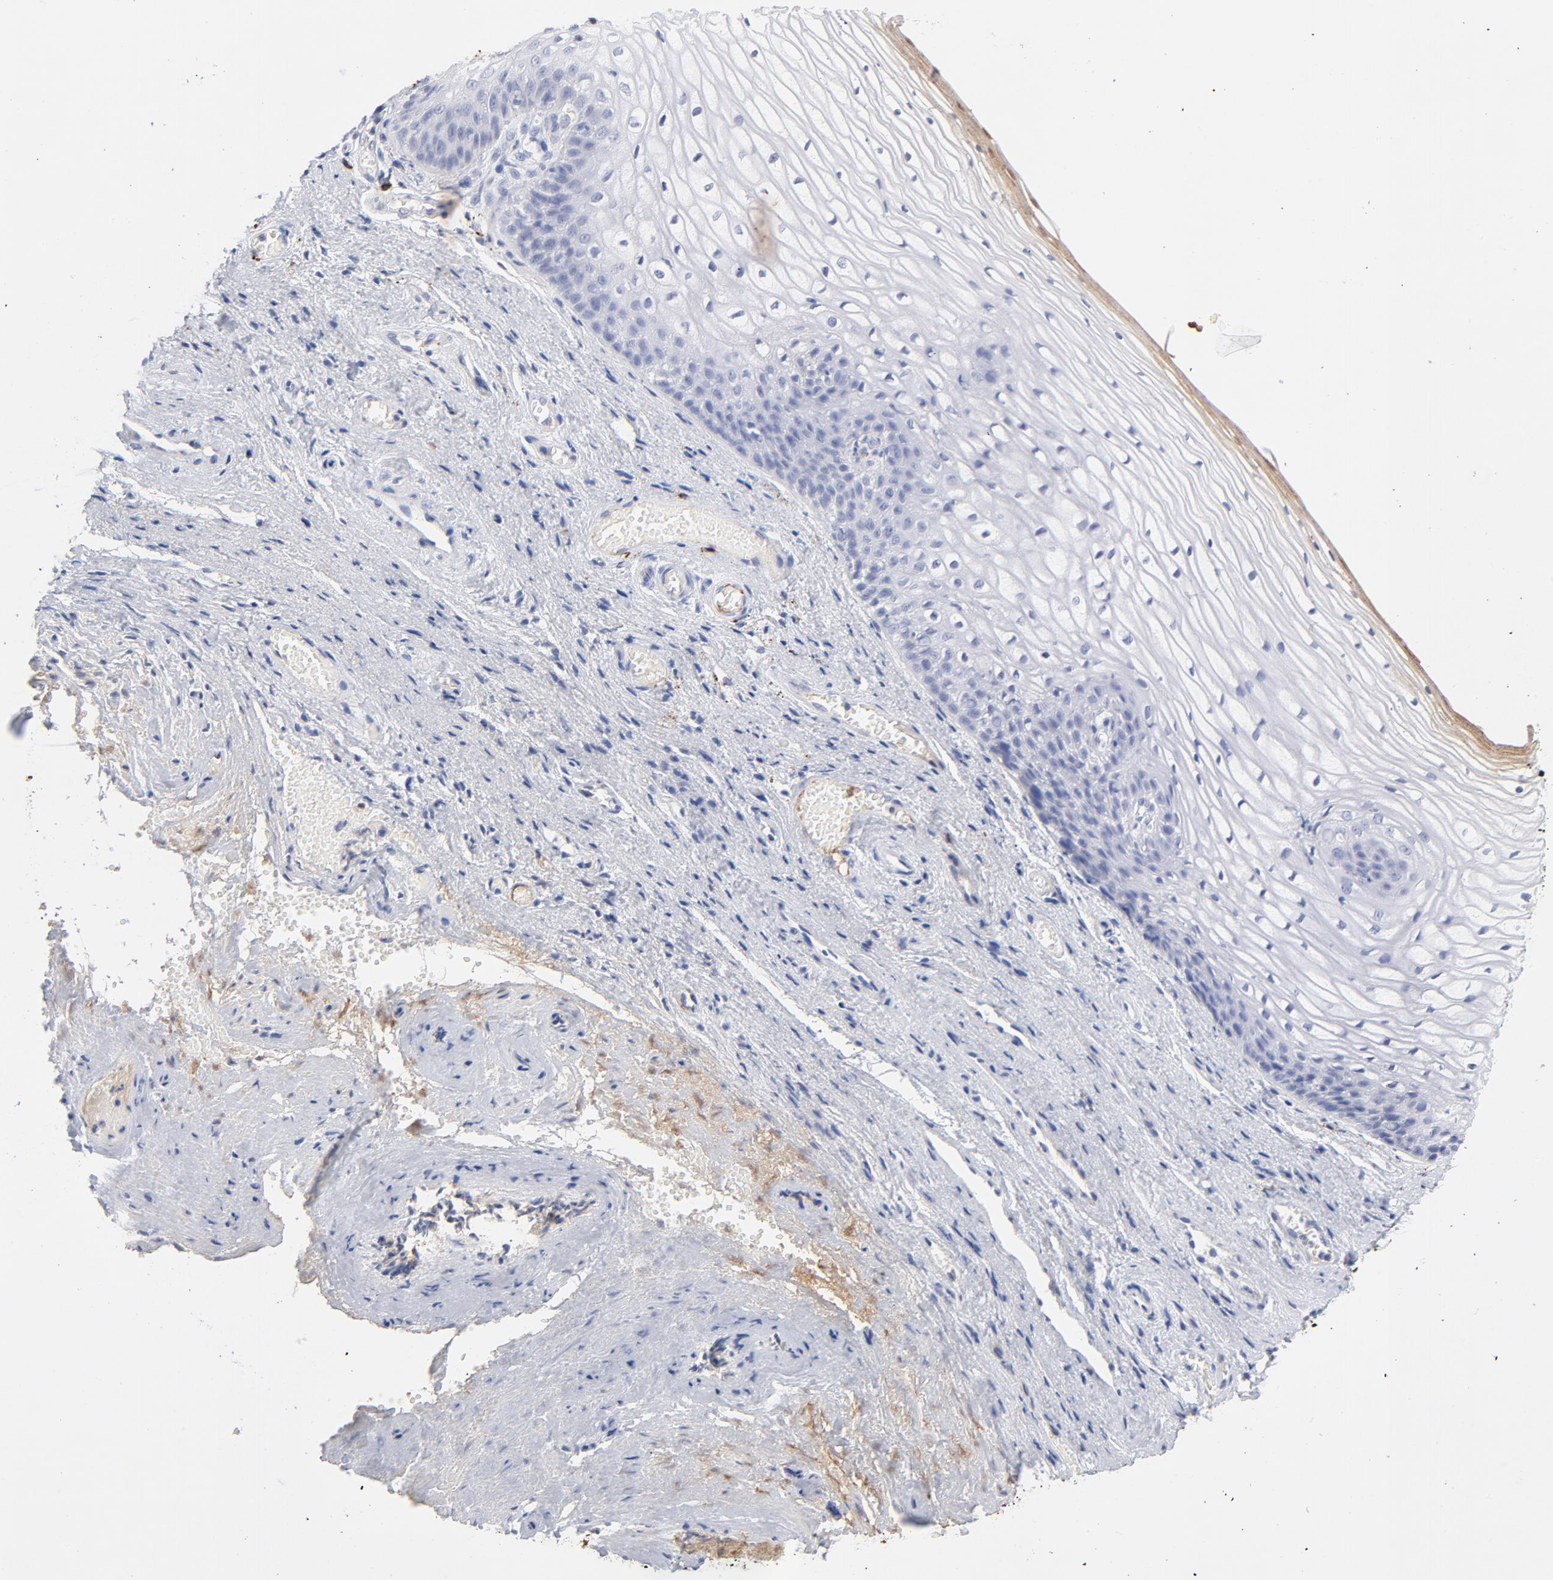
{"staining": {"intensity": "negative", "quantity": "none", "location": "none"}, "tissue": "vagina", "cell_type": "Squamous epithelial cells", "image_type": "normal", "snomed": [{"axis": "morphology", "description": "Normal tissue, NOS"}, {"axis": "topography", "description": "Vagina"}], "caption": "Immunohistochemical staining of unremarkable human vagina displays no significant positivity in squamous epithelial cells. (DAB immunohistochemistry with hematoxylin counter stain).", "gene": "PLAT", "patient": {"sex": "female", "age": 34}}